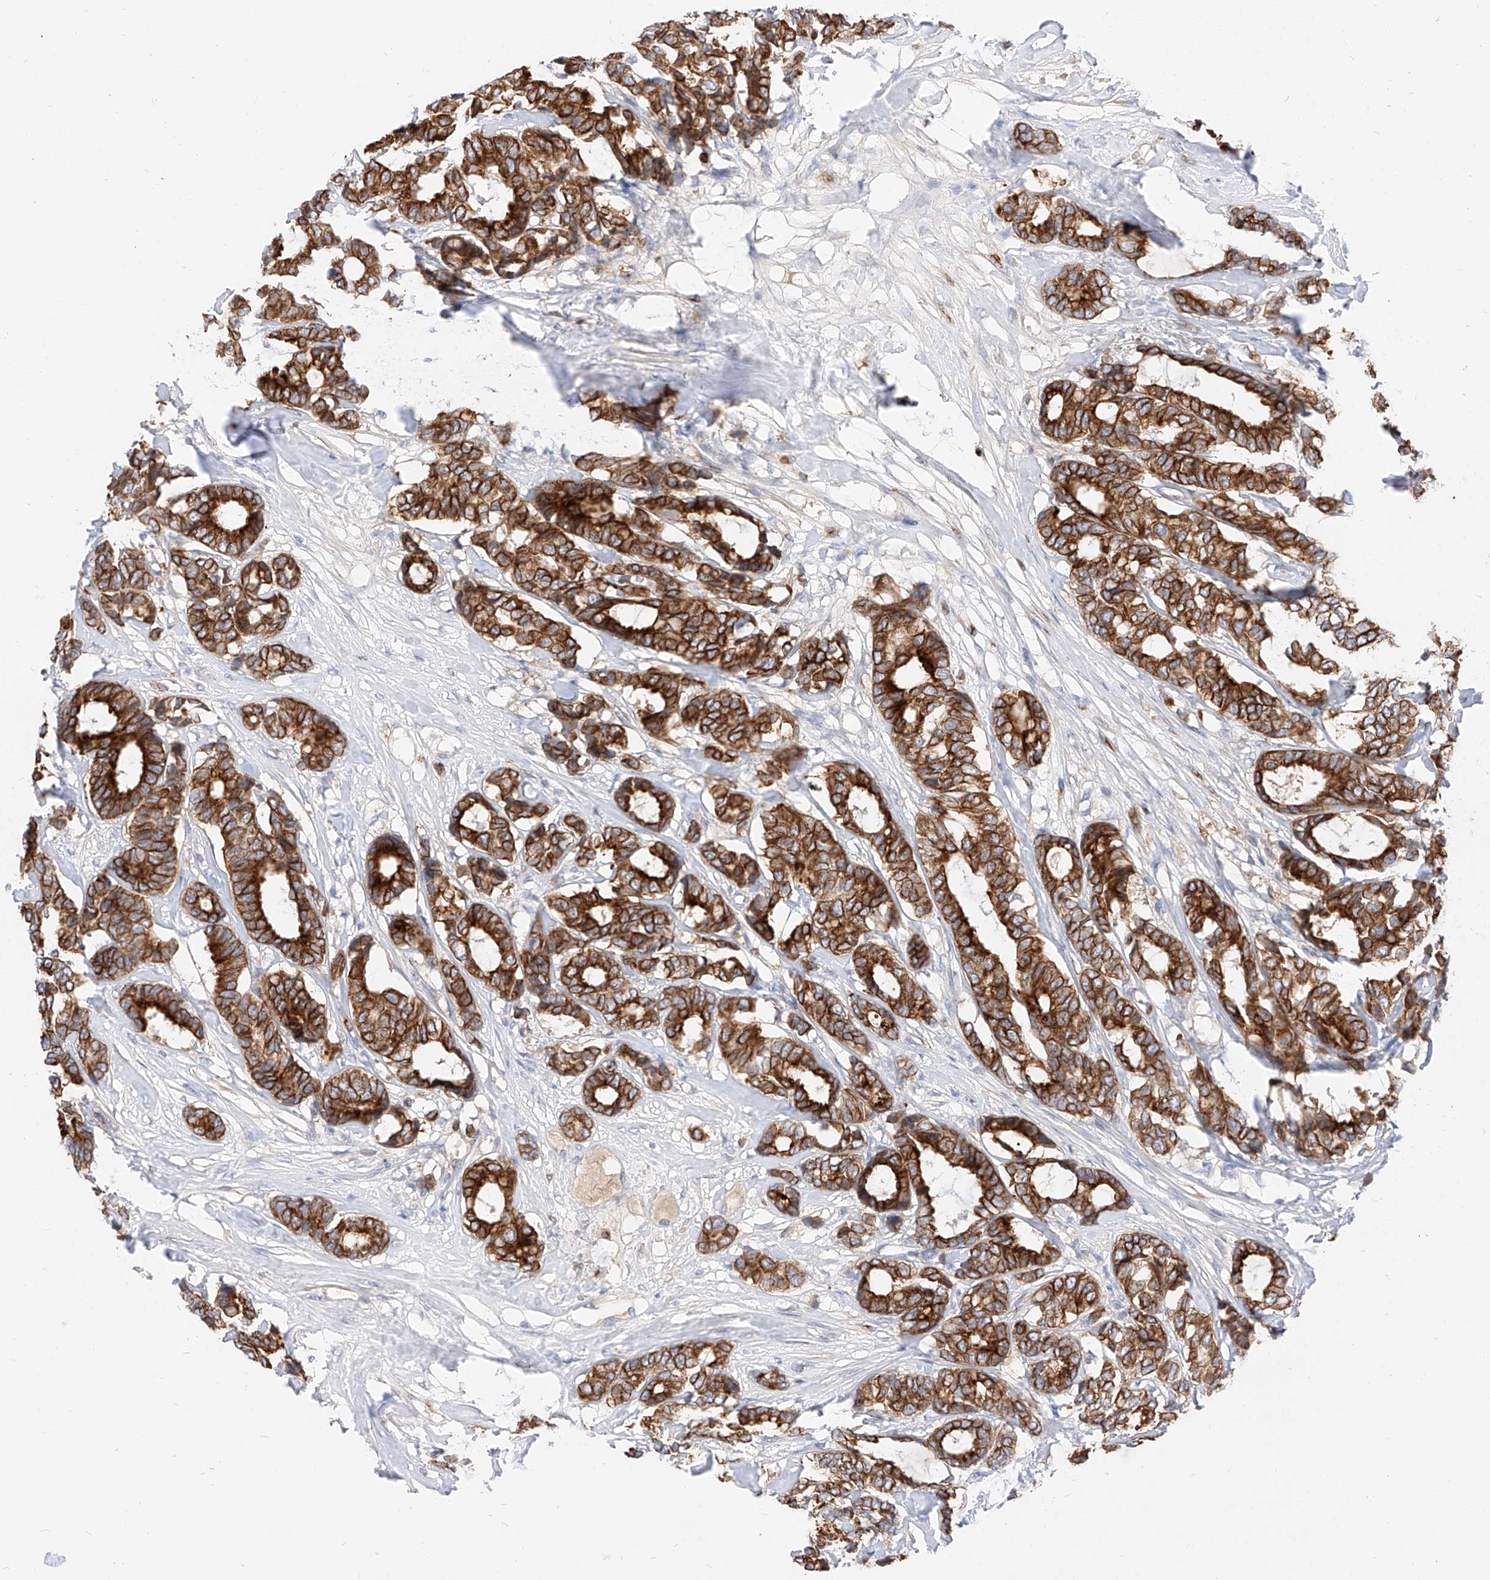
{"staining": {"intensity": "strong", "quantity": ">75%", "location": "cytoplasmic/membranous"}, "tissue": "breast cancer", "cell_type": "Tumor cells", "image_type": "cancer", "snomed": [{"axis": "morphology", "description": "Duct carcinoma"}, {"axis": "topography", "description": "Breast"}], "caption": "Intraductal carcinoma (breast) tissue demonstrates strong cytoplasmic/membranous staining in approximately >75% of tumor cells, visualized by immunohistochemistry.", "gene": "MAP7", "patient": {"sex": "female", "age": 87}}